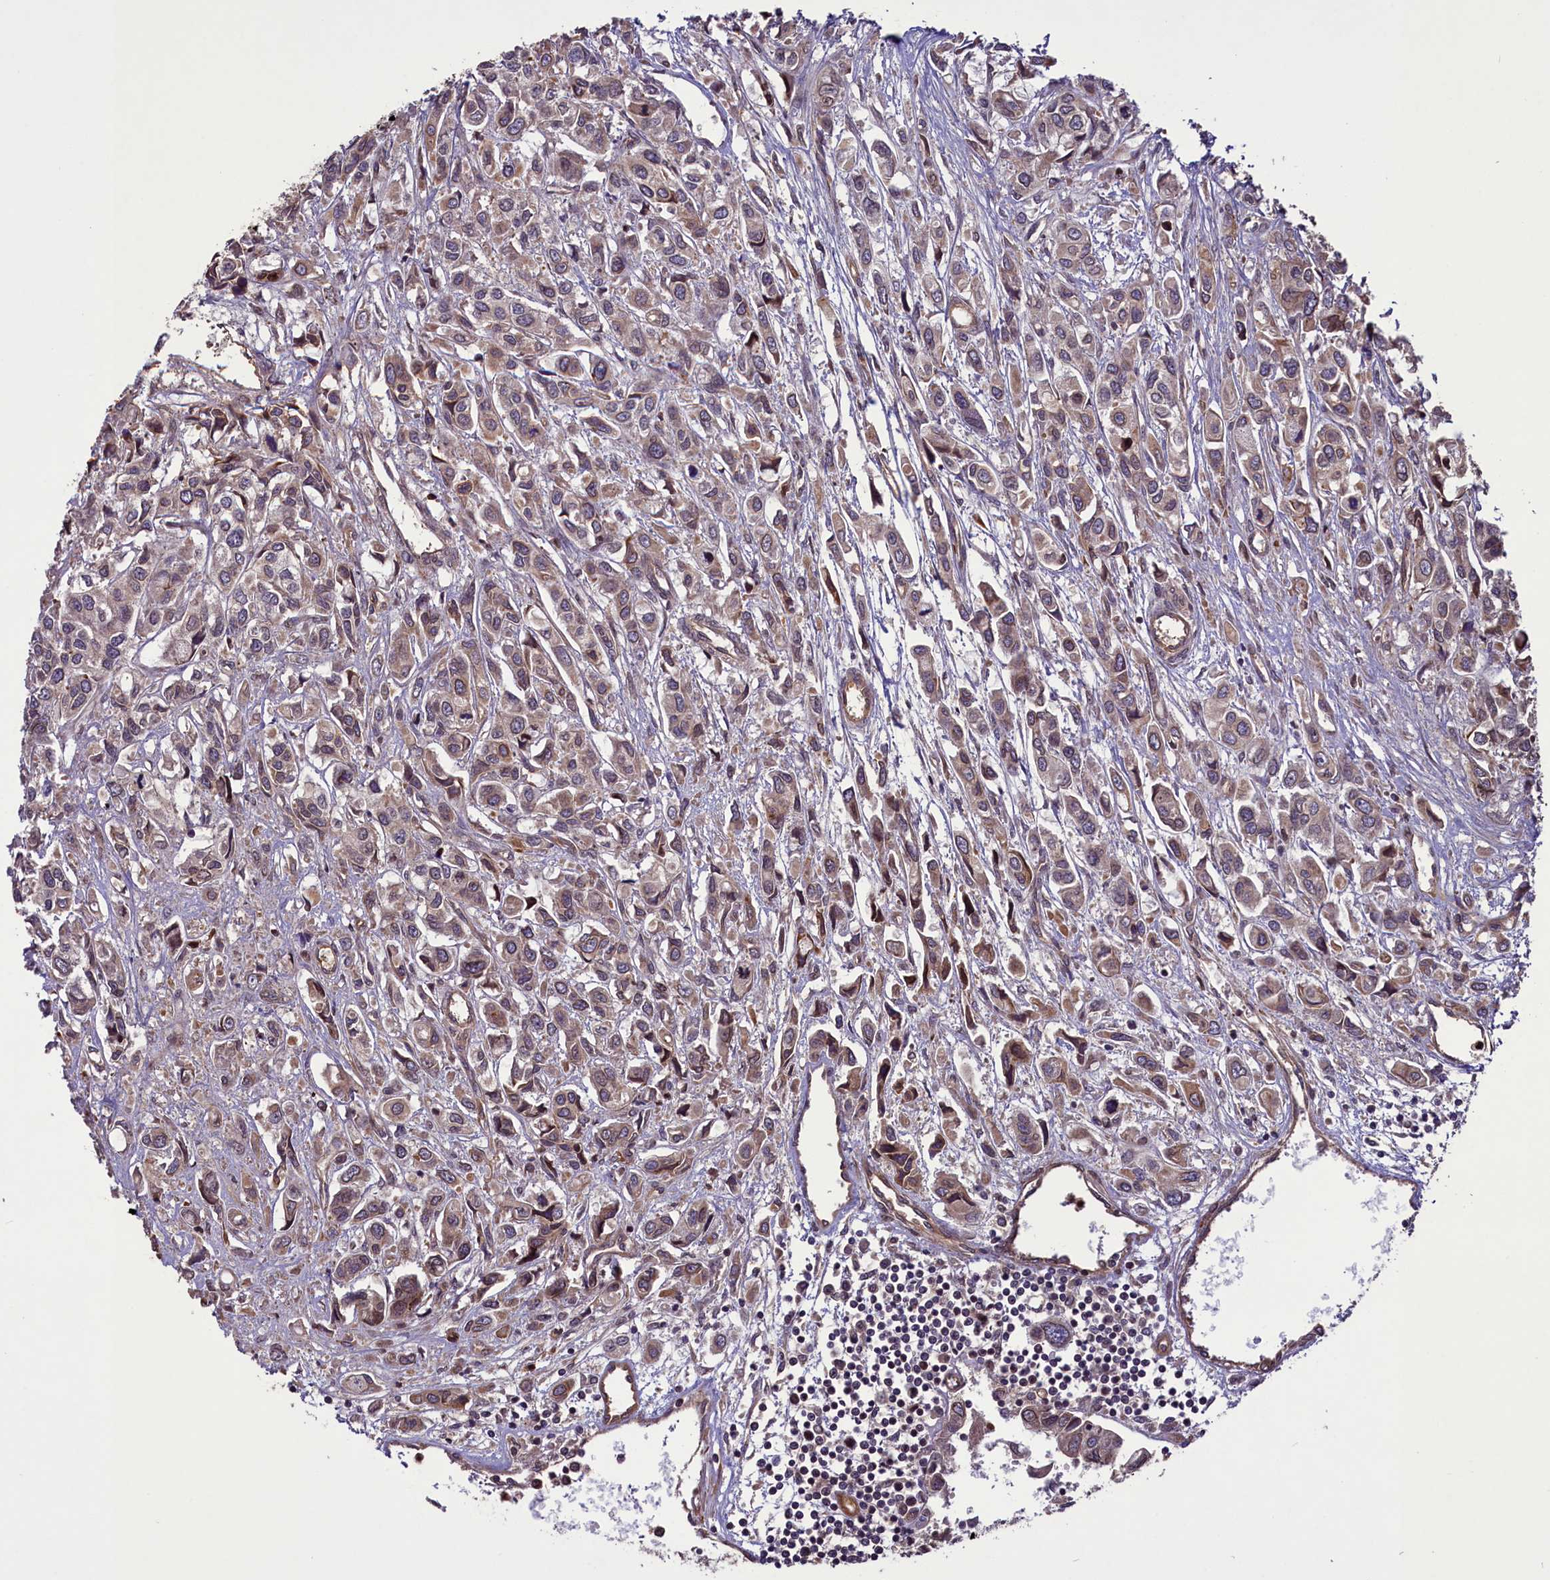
{"staining": {"intensity": "moderate", "quantity": "25%-75%", "location": "cytoplasmic/membranous"}, "tissue": "urothelial cancer", "cell_type": "Tumor cells", "image_type": "cancer", "snomed": [{"axis": "morphology", "description": "Urothelial carcinoma, High grade"}, {"axis": "topography", "description": "Urinary bladder"}], "caption": "Approximately 25%-75% of tumor cells in urothelial carcinoma (high-grade) exhibit moderate cytoplasmic/membranous protein staining as visualized by brown immunohistochemical staining.", "gene": "CCDC125", "patient": {"sex": "male", "age": 67}}